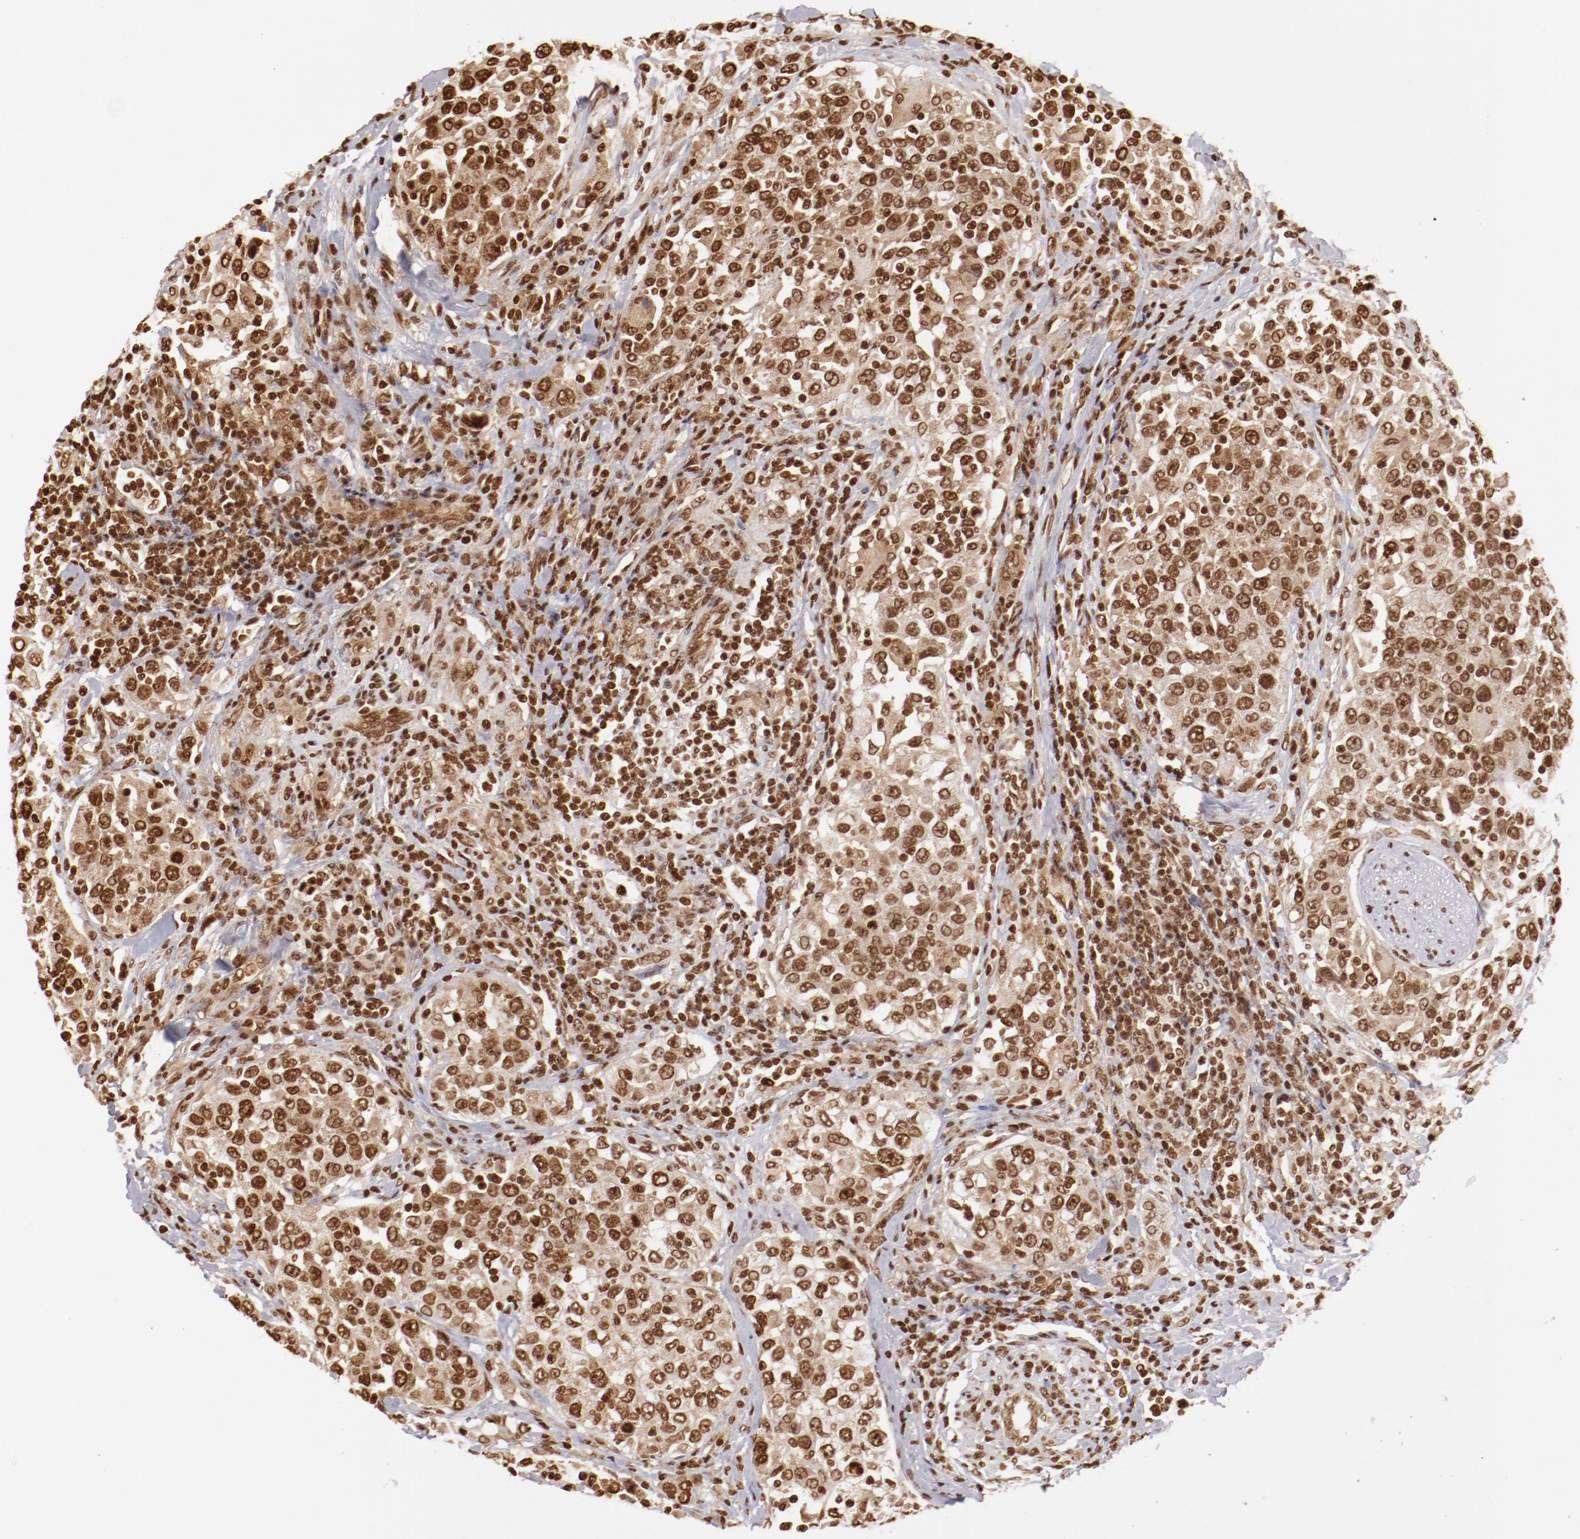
{"staining": {"intensity": "moderate", "quantity": ">75%", "location": "nuclear"}, "tissue": "urothelial cancer", "cell_type": "Tumor cells", "image_type": "cancer", "snomed": [{"axis": "morphology", "description": "Urothelial carcinoma, High grade"}, {"axis": "topography", "description": "Urinary bladder"}], "caption": "DAB immunohistochemical staining of human urothelial cancer displays moderate nuclear protein expression in about >75% of tumor cells. The protein of interest is shown in brown color, while the nuclei are stained blue.", "gene": "ABL2", "patient": {"sex": "female", "age": 80}}